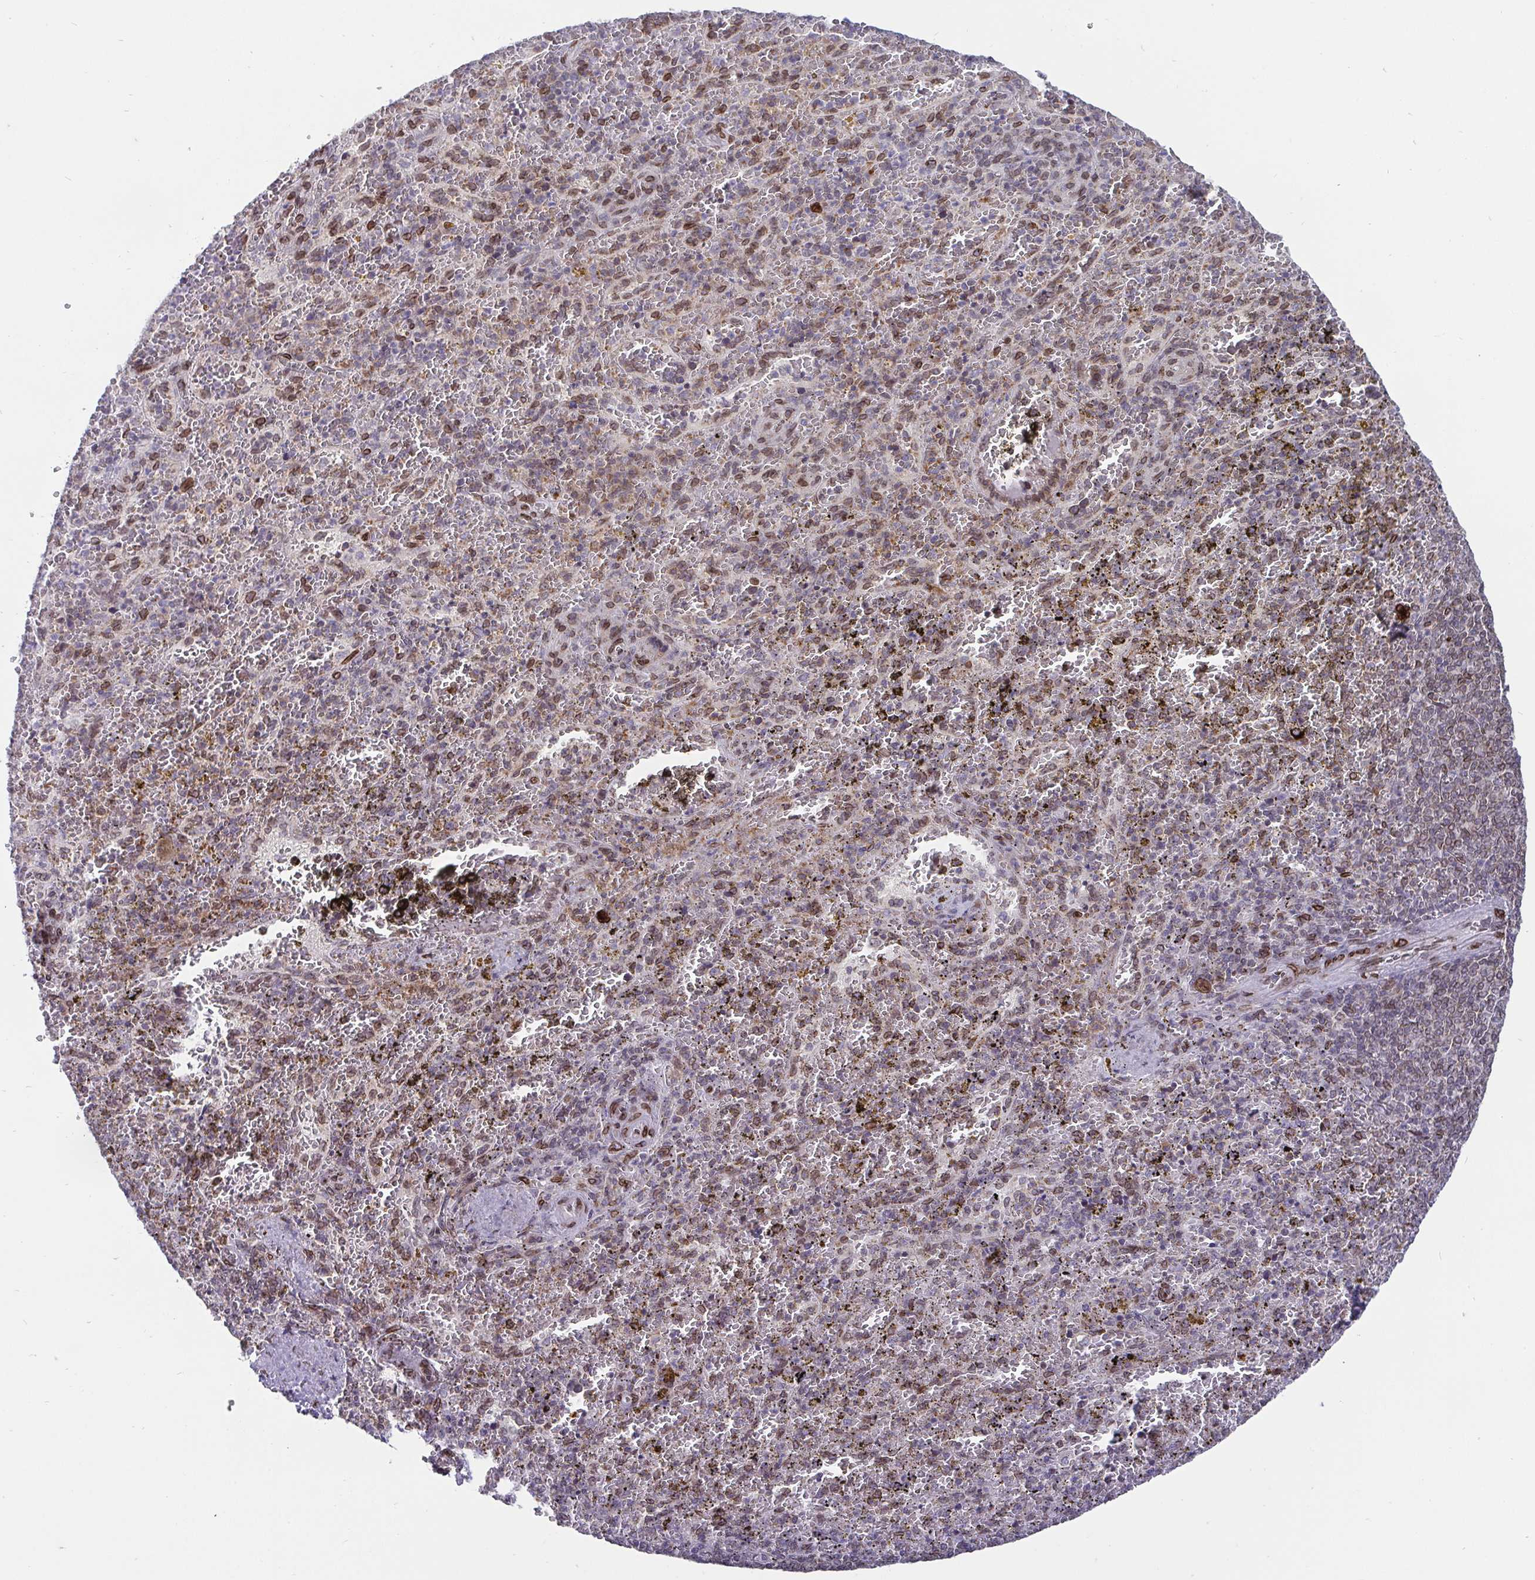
{"staining": {"intensity": "moderate", "quantity": "<25%", "location": "cytoplasmic/membranous,nuclear"}, "tissue": "spleen", "cell_type": "Cells in red pulp", "image_type": "normal", "snomed": [{"axis": "morphology", "description": "Normal tissue, NOS"}, {"axis": "topography", "description": "Spleen"}], "caption": "A brown stain highlights moderate cytoplasmic/membranous,nuclear positivity of a protein in cells in red pulp of unremarkable human spleen.", "gene": "EMD", "patient": {"sex": "female", "age": 50}}